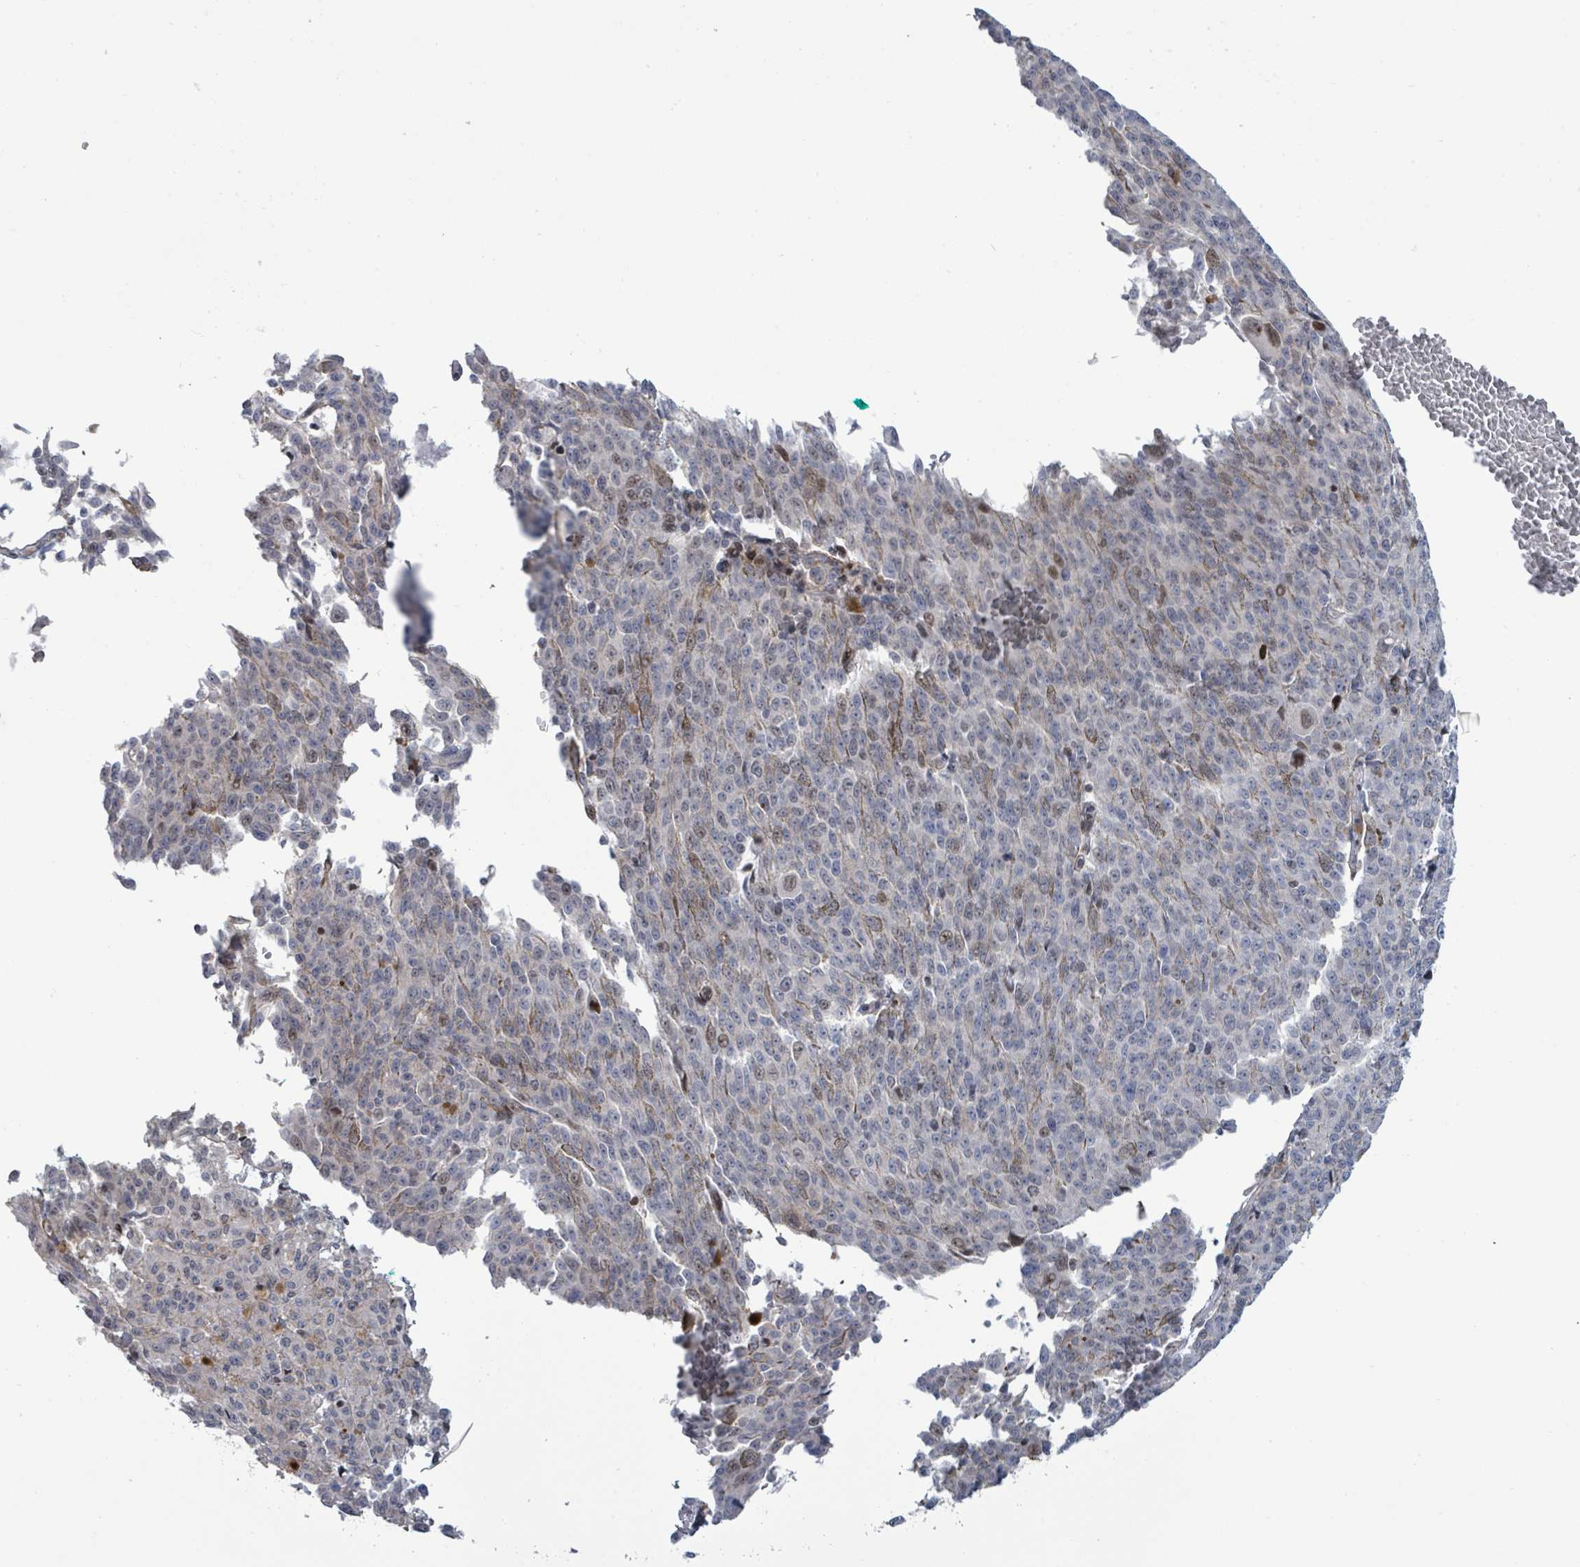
{"staining": {"intensity": "negative", "quantity": "none", "location": "none"}, "tissue": "melanoma", "cell_type": "Tumor cells", "image_type": "cancer", "snomed": [{"axis": "morphology", "description": "Malignant melanoma, NOS"}, {"axis": "topography", "description": "Skin"}], "caption": "A photomicrograph of malignant melanoma stained for a protein demonstrates no brown staining in tumor cells.", "gene": "DMRTC1B", "patient": {"sex": "female", "age": 52}}